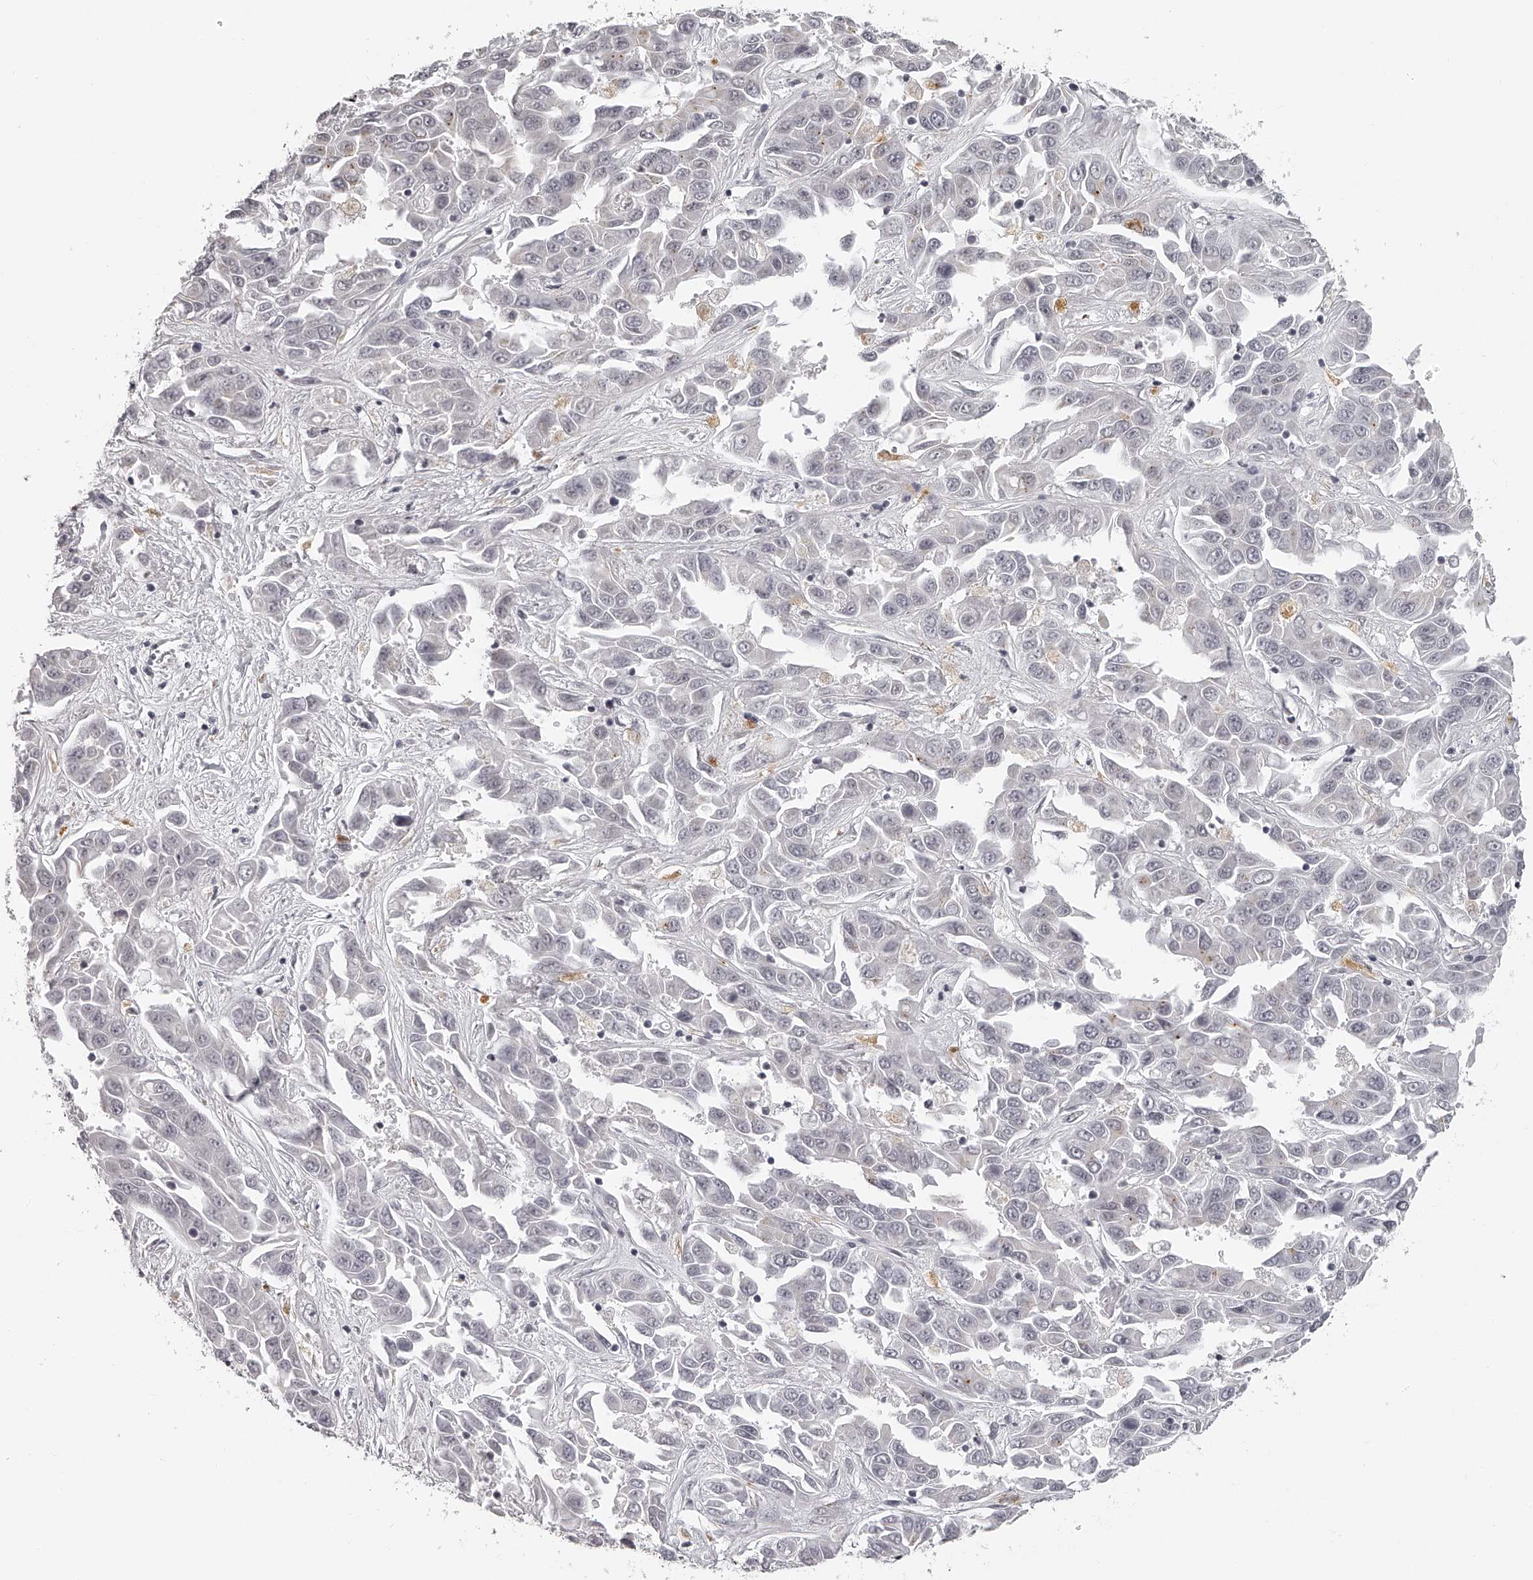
{"staining": {"intensity": "negative", "quantity": "none", "location": "none"}, "tissue": "liver cancer", "cell_type": "Tumor cells", "image_type": "cancer", "snomed": [{"axis": "morphology", "description": "Cholangiocarcinoma"}, {"axis": "topography", "description": "Liver"}], "caption": "Immunohistochemical staining of cholangiocarcinoma (liver) demonstrates no significant expression in tumor cells.", "gene": "RNF220", "patient": {"sex": "female", "age": 52}}